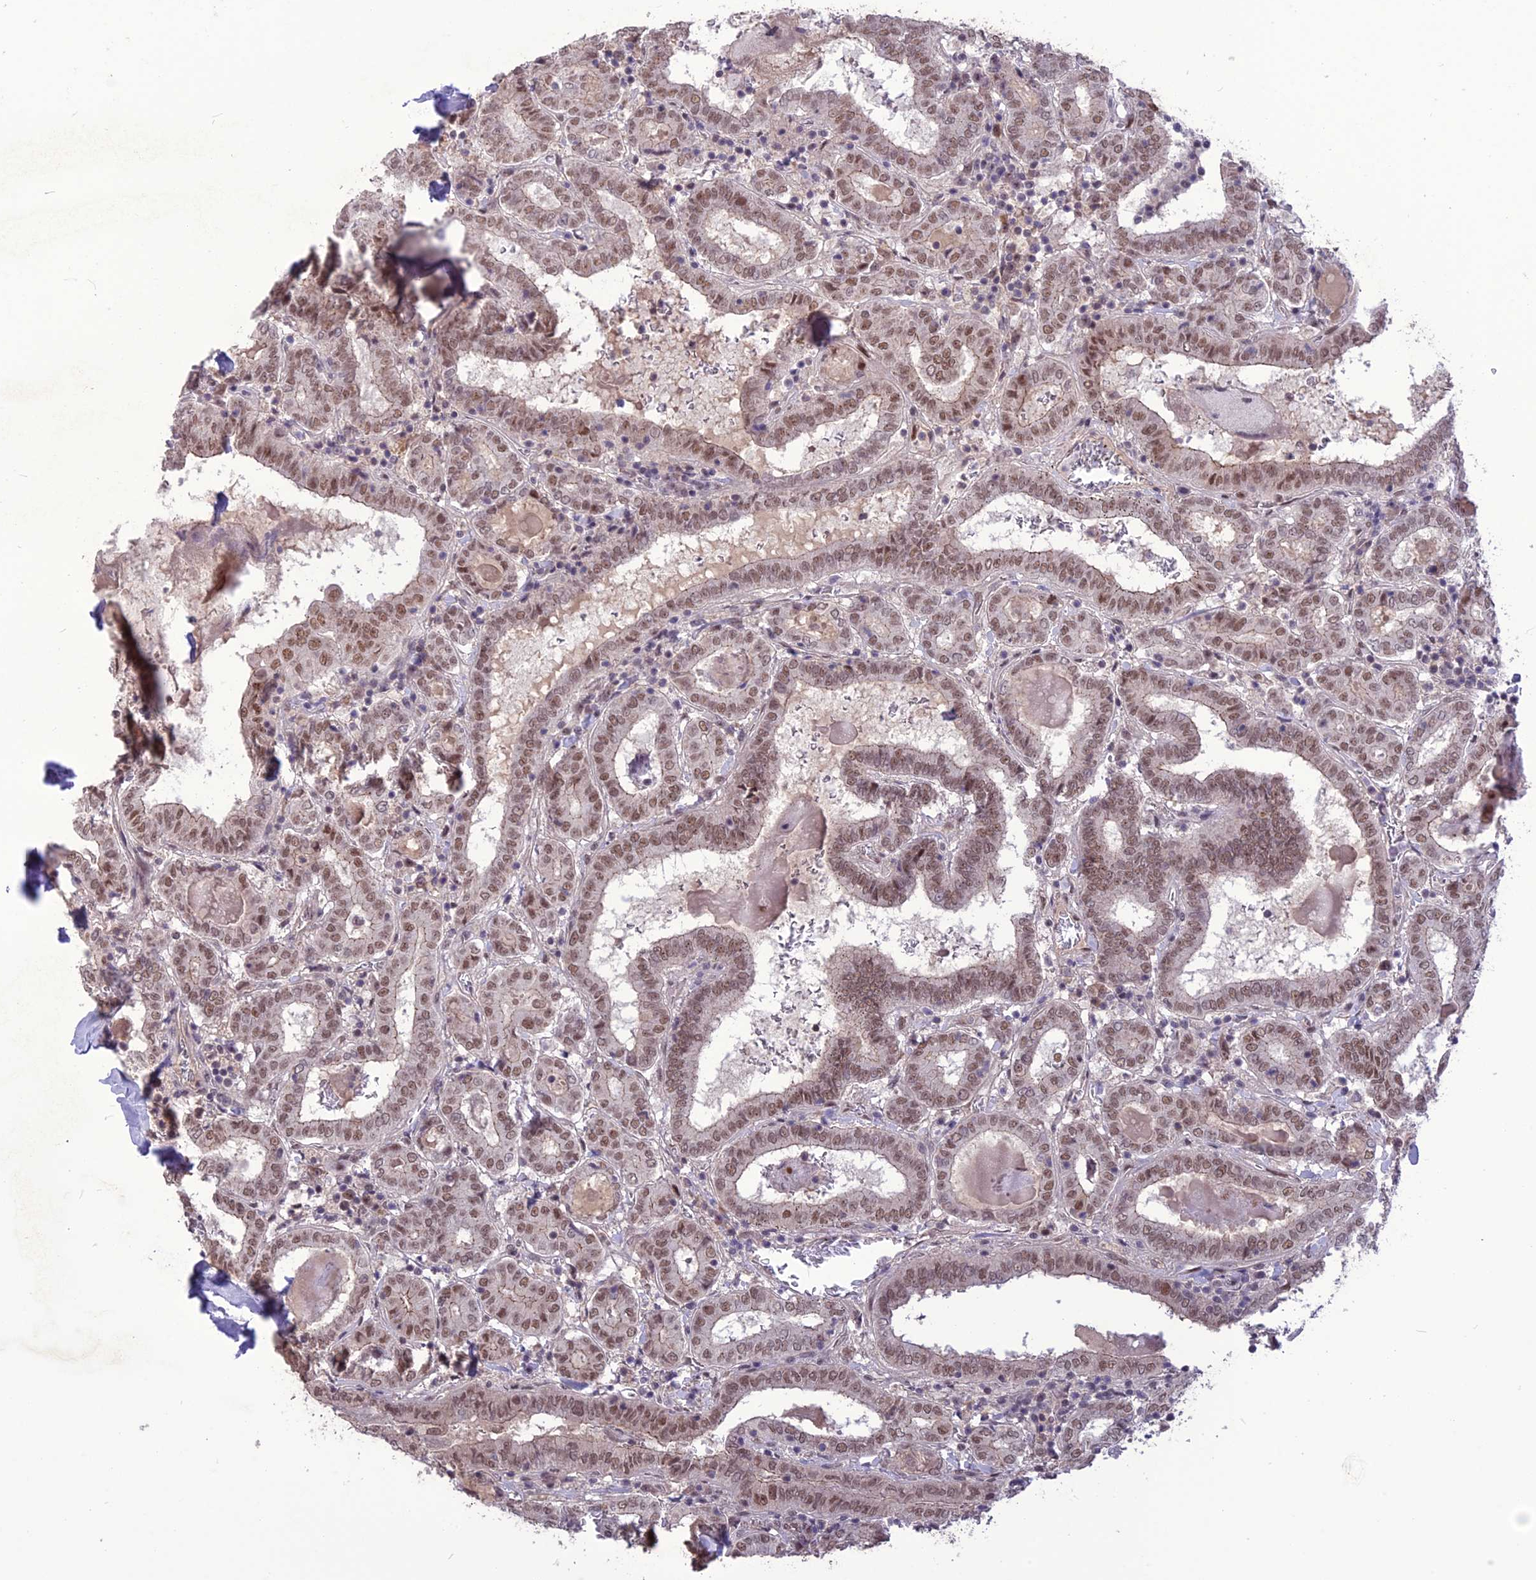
{"staining": {"intensity": "moderate", "quantity": ">75%", "location": "cytoplasmic/membranous,nuclear"}, "tissue": "thyroid cancer", "cell_type": "Tumor cells", "image_type": "cancer", "snomed": [{"axis": "morphology", "description": "Papillary adenocarcinoma, NOS"}, {"axis": "topography", "description": "Thyroid gland"}], "caption": "IHC (DAB (3,3'-diaminobenzidine)) staining of papillary adenocarcinoma (thyroid) shows moderate cytoplasmic/membranous and nuclear protein staining in about >75% of tumor cells.", "gene": "DIS3", "patient": {"sex": "female", "age": 72}}